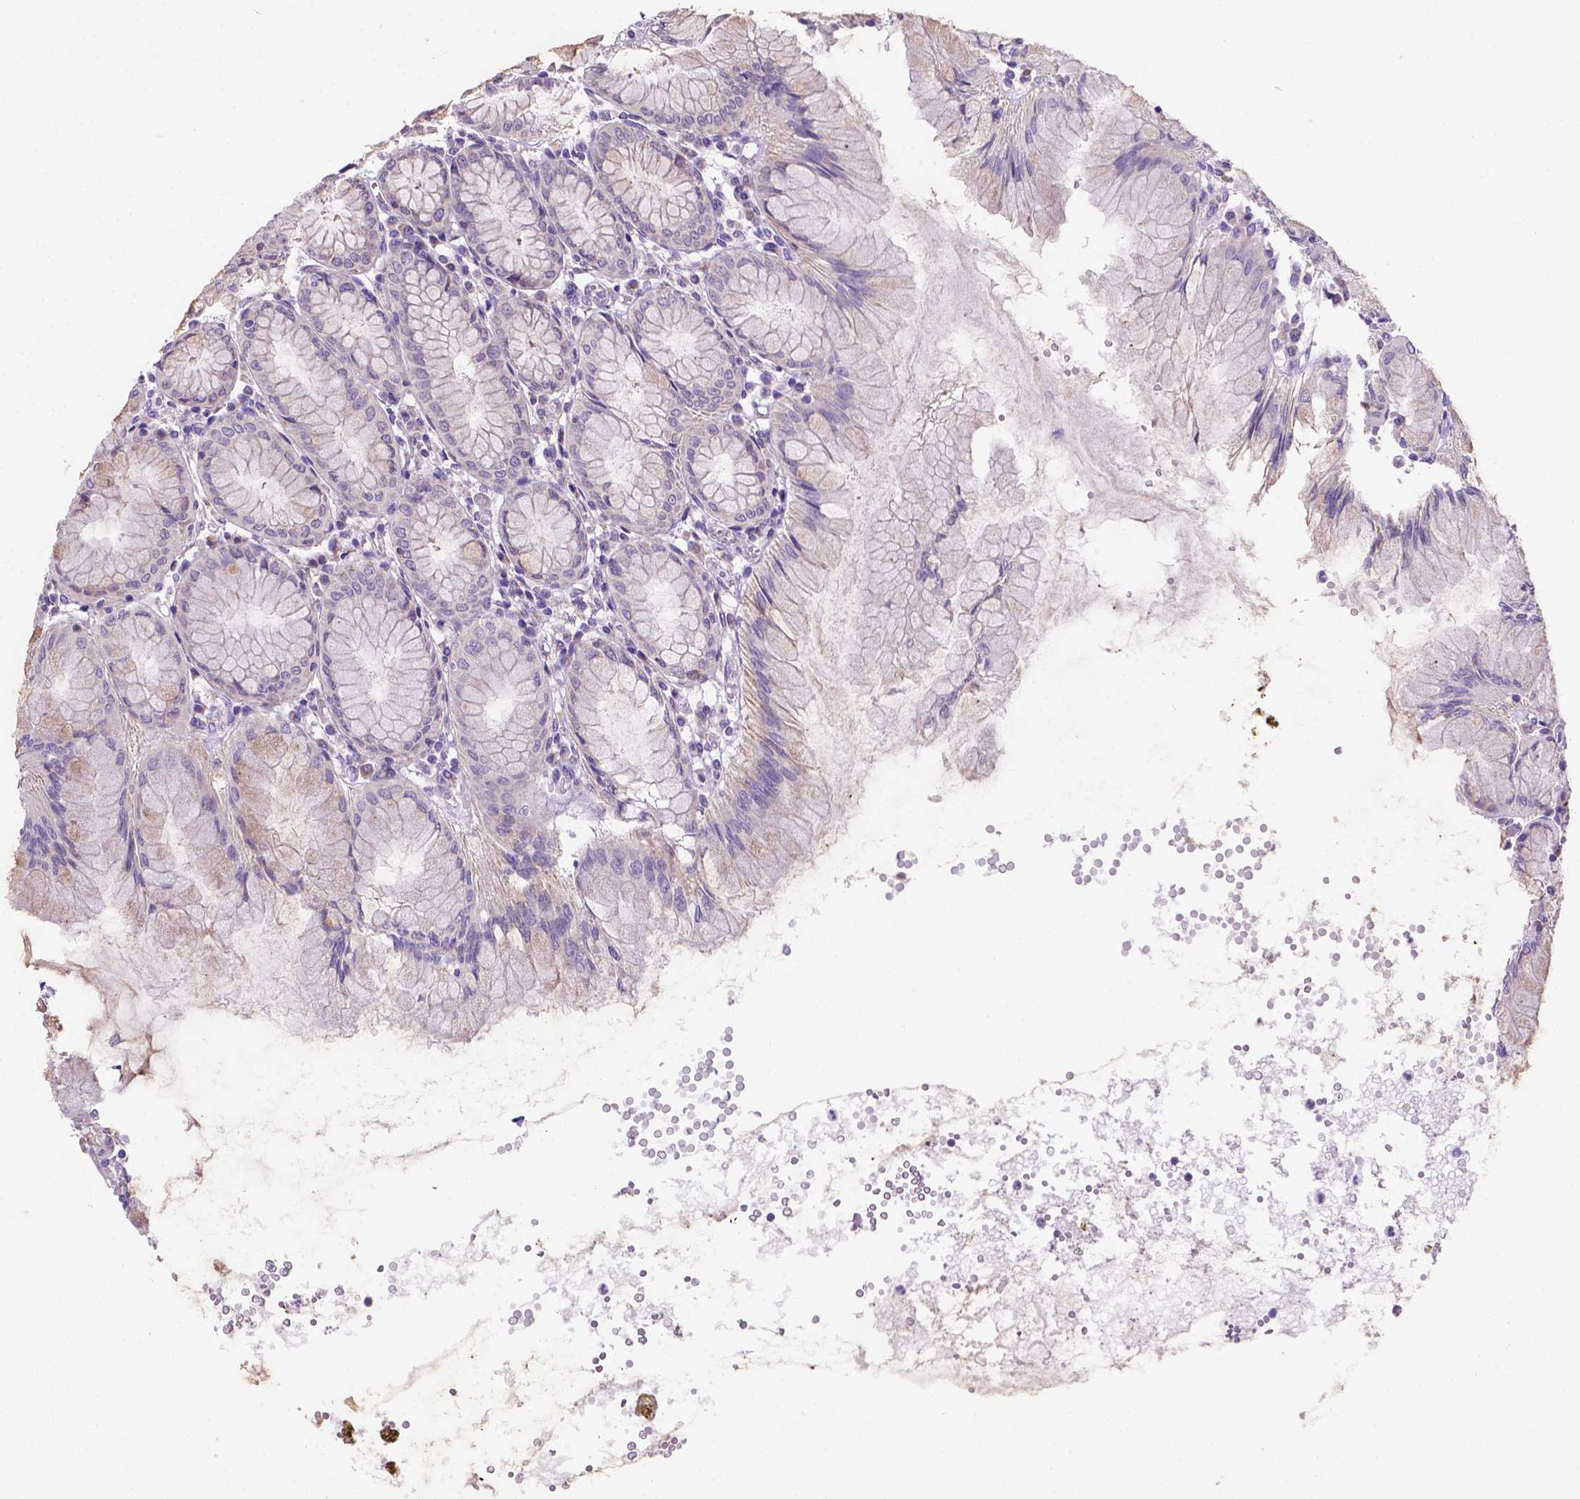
{"staining": {"intensity": "weak", "quantity": "25%-75%", "location": "cytoplasmic/membranous"}, "tissue": "stomach", "cell_type": "Glandular cells", "image_type": "normal", "snomed": [{"axis": "morphology", "description": "Normal tissue, NOS"}, {"axis": "topography", "description": "Stomach"}], "caption": "Immunohistochemical staining of normal human stomach reveals weak cytoplasmic/membranous protein staining in about 25%-75% of glandular cells. (Stains: DAB in brown, nuclei in blue, Microscopy: brightfield microscopy at high magnification).", "gene": "CSPG5", "patient": {"sex": "female", "age": 57}}